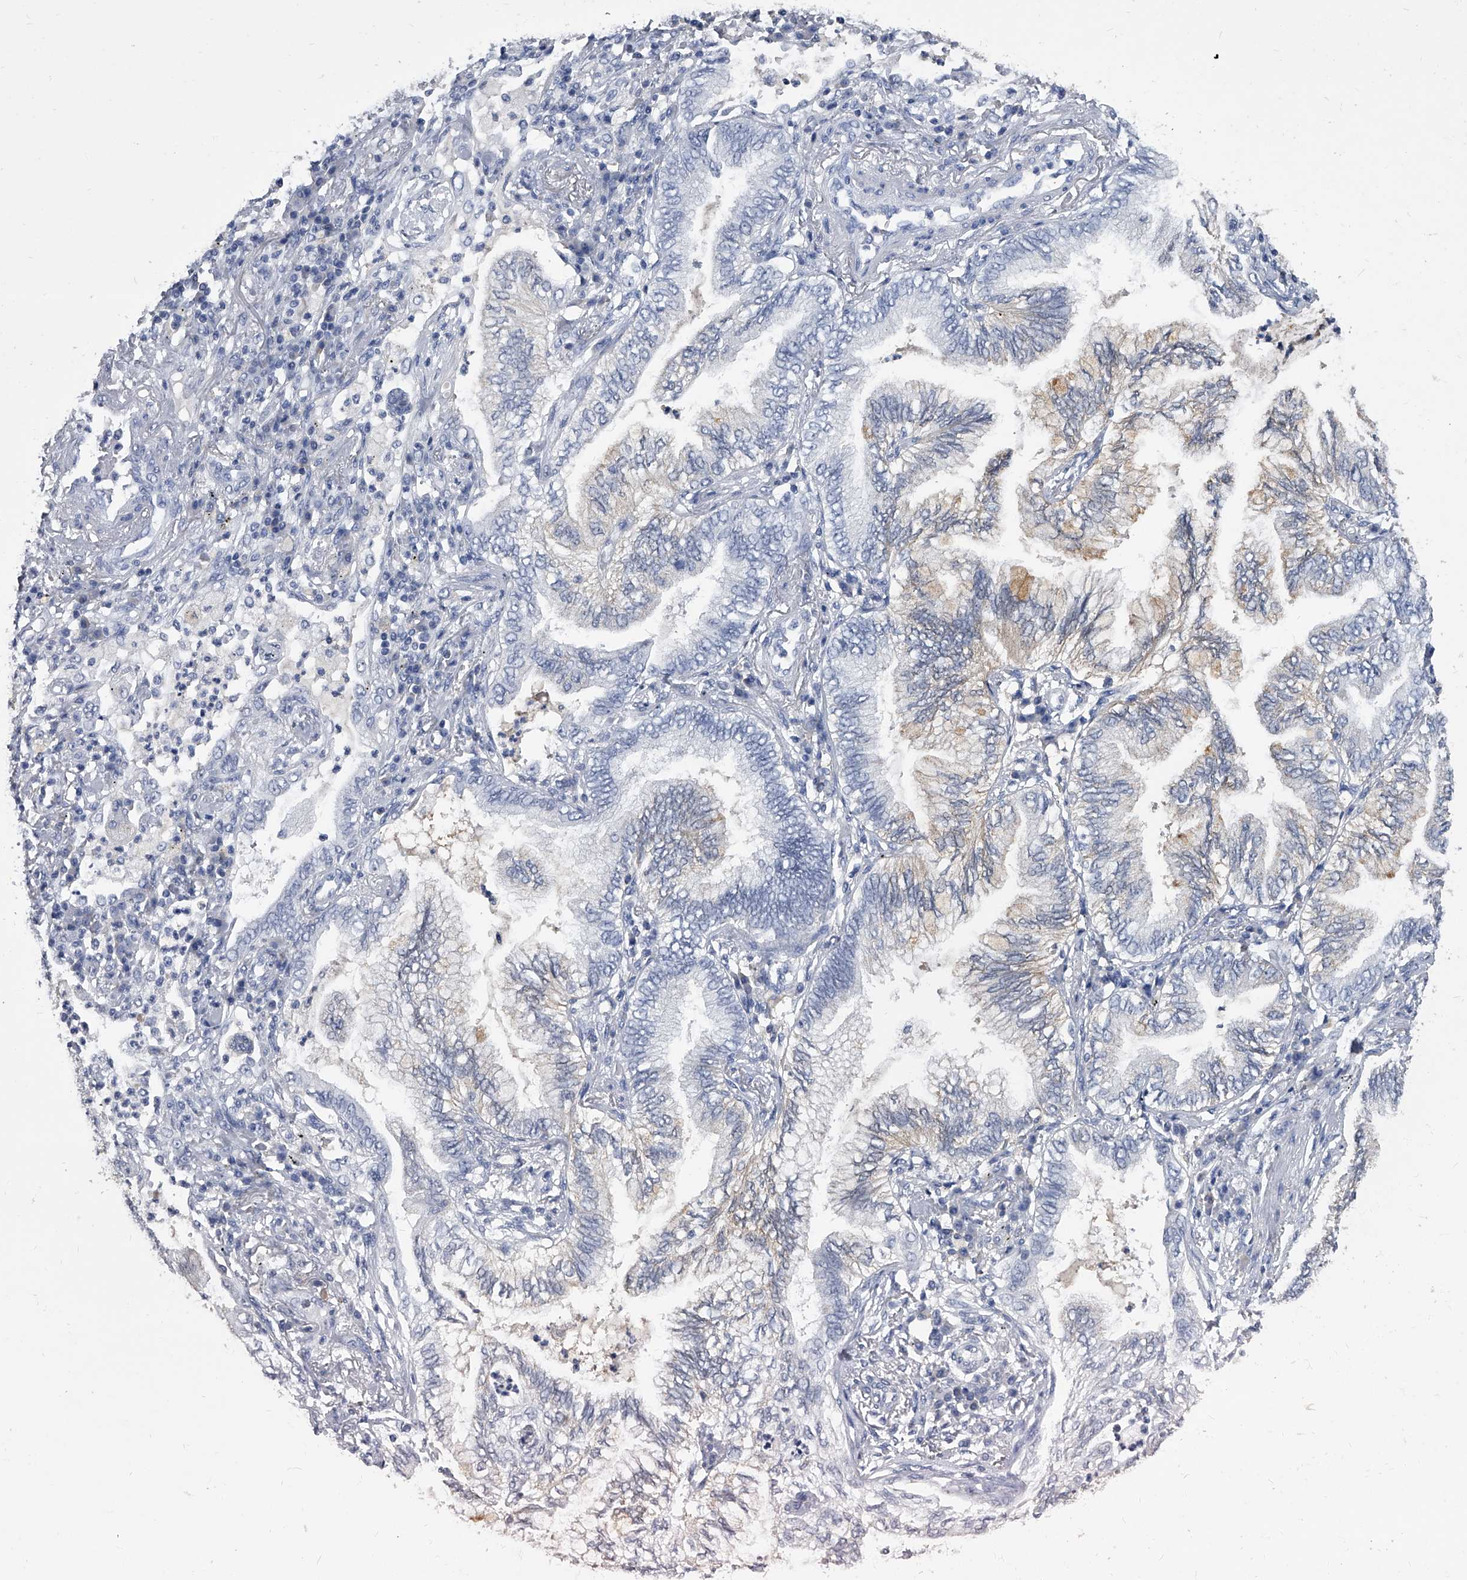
{"staining": {"intensity": "weak", "quantity": "<25%", "location": "cytoplasmic/membranous"}, "tissue": "lung cancer", "cell_type": "Tumor cells", "image_type": "cancer", "snomed": [{"axis": "morphology", "description": "Normal tissue, NOS"}, {"axis": "morphology", "description": "Adenocarcinoma, NOS"}, {"axis": "topography", "description": "Bronchus"}, {"axis": "topography", "description": "Lung"}], "caption": "Tumor cells show no significant protein positivity in lung adenocarcinoma.", "gene": "BCAS1", "patient": {"sex": "female", "age": 70}}